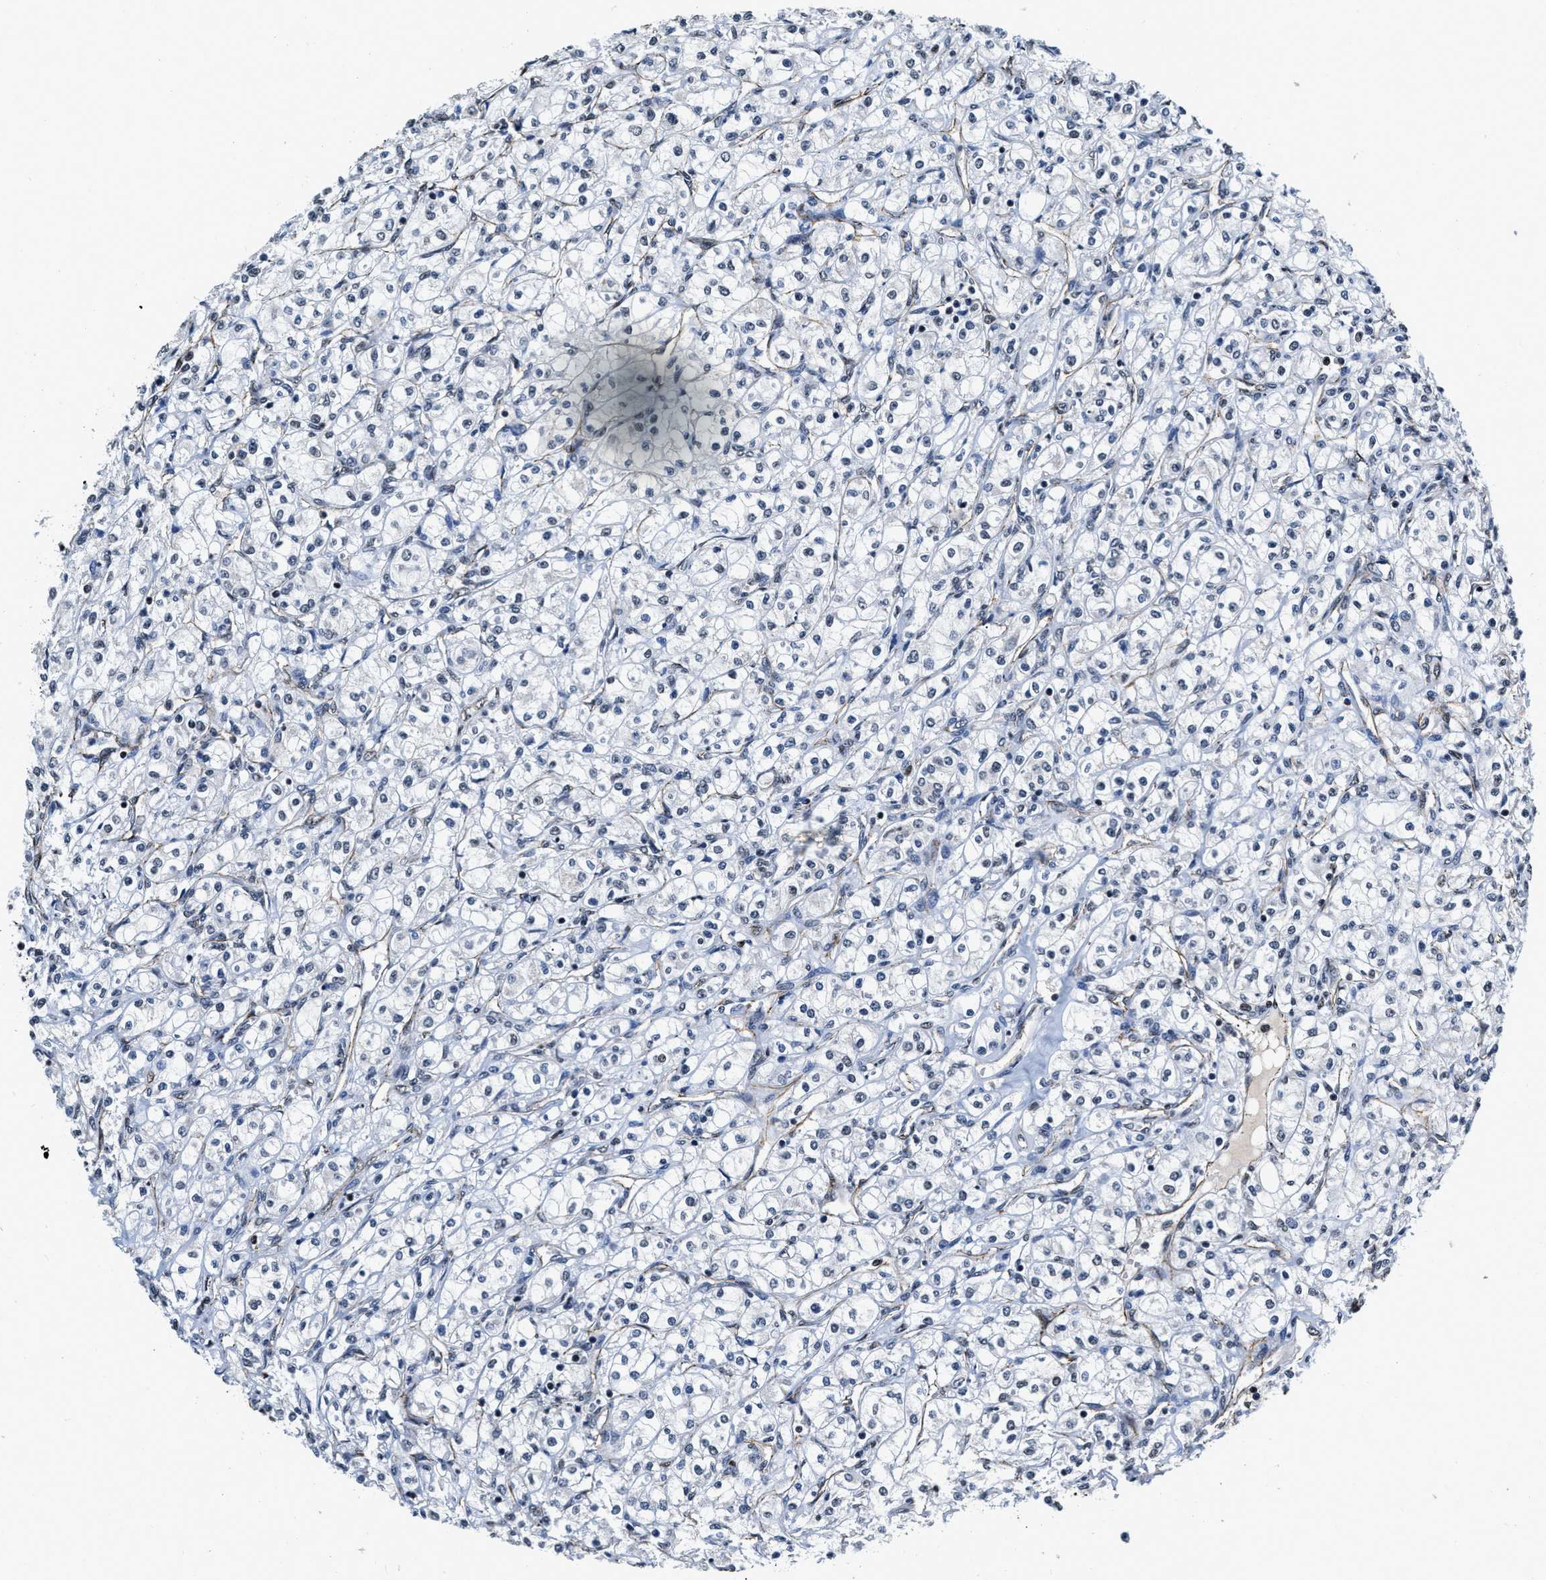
{"staining": {"intensity": "negative", "quantity": "none", "location": "none"}, "tissue": "renal cancer", "cell_type": "Tumor cells", "image_type": "cancer", "snomed": [{"axis": "morphology", "description": "Adenocarcinoma, NOS"}, {"axis": "topography", "description": "Kidney"}], "caption": "Tumor cells are negative for brown protein staining in renal cancer.", "gene": "CCNE1", "patient": {"sex": "male", "age": 77}}